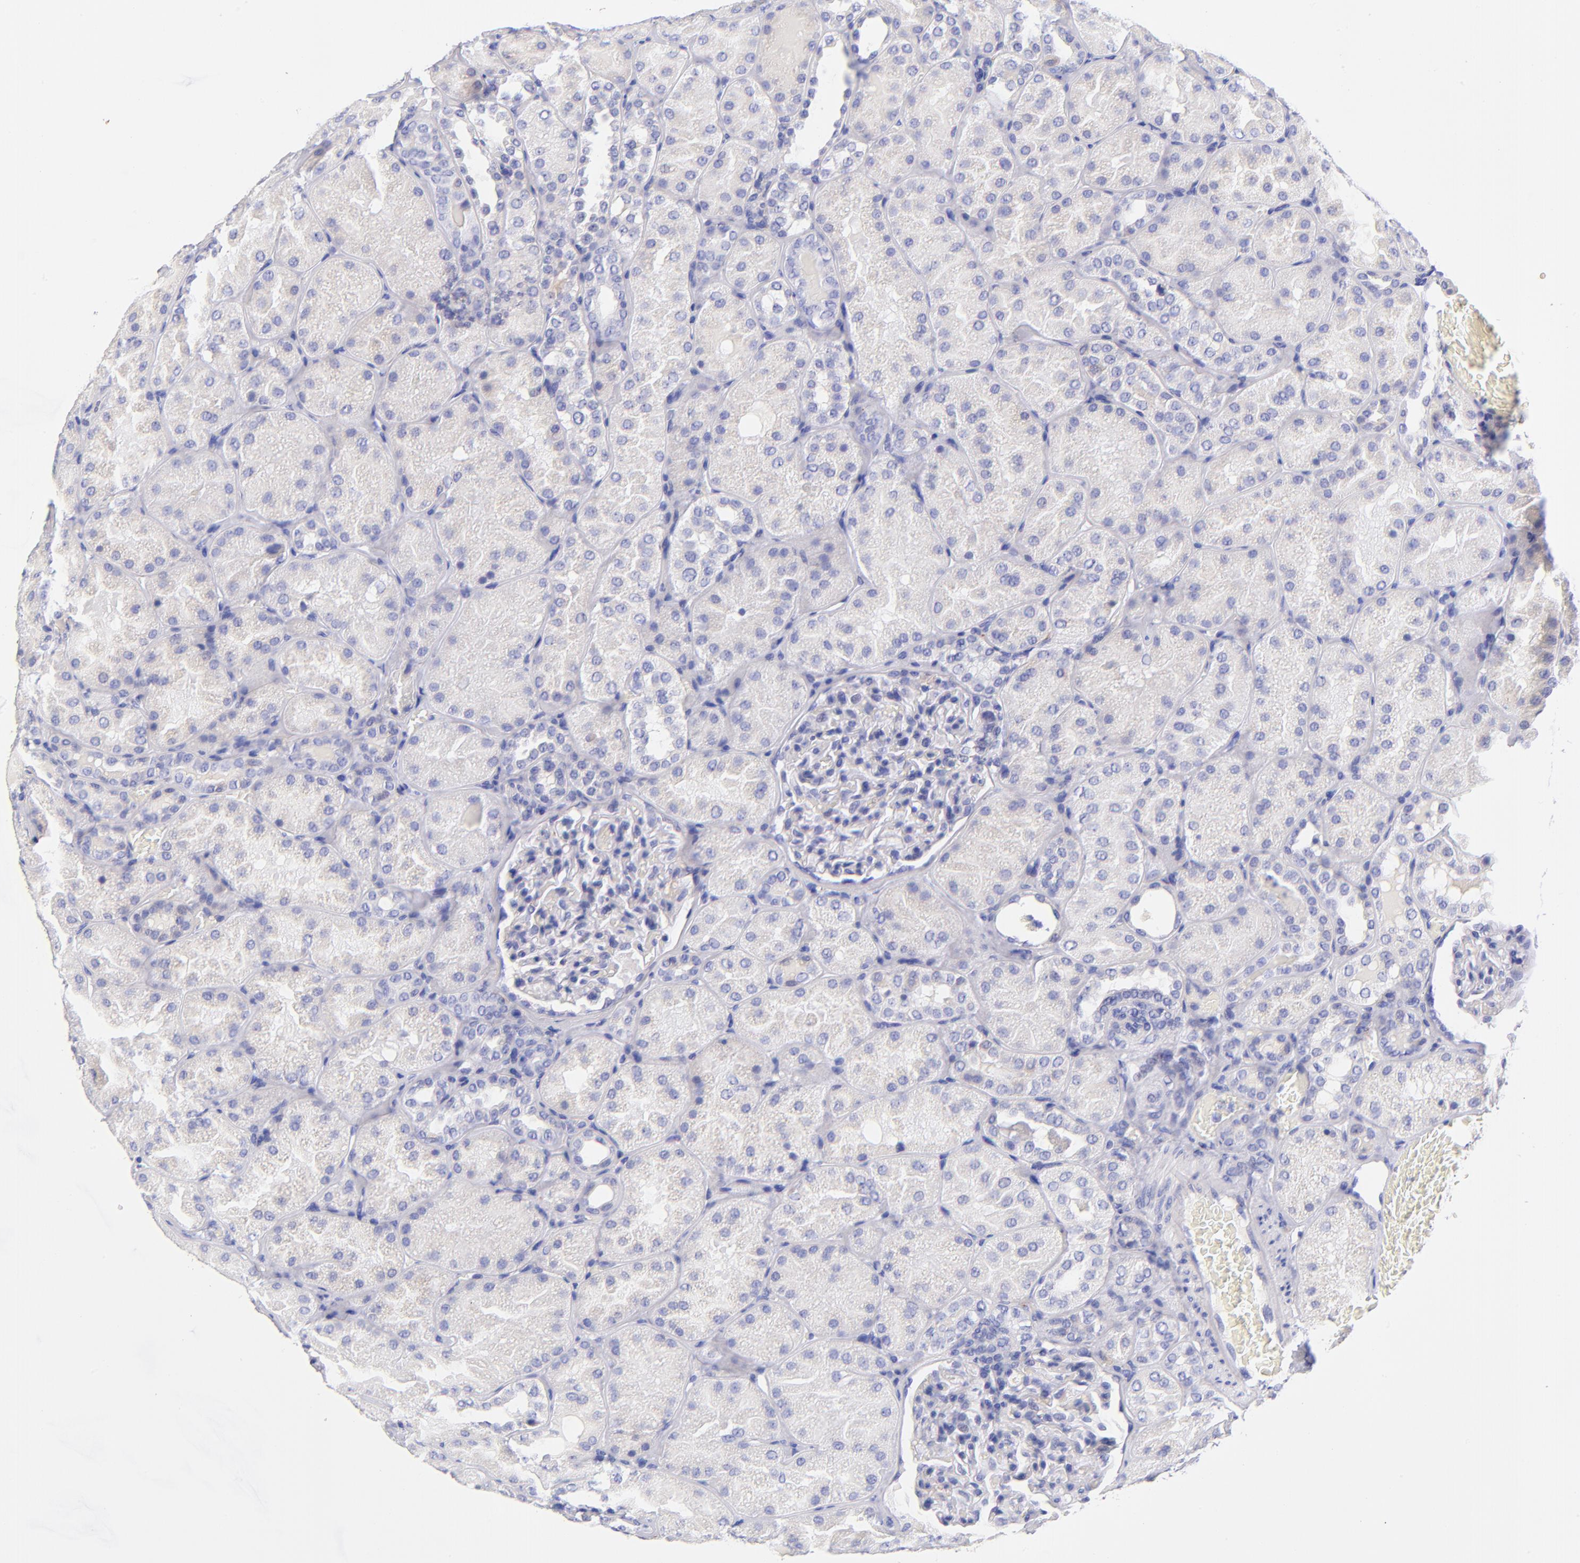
{"staining": {"intensity": "negative", "quantity": "none", "location": "none"}, "tissue": "kidney", "cell_type": "Cells in glomeruli", "image_type": "normal", "snomed": [{"axis": "morphology", "description": "Normal tissue, NOS"}, {"axis": "topography", "description": "Kidney"}], "caption": "Immunohistochemistry (IHC) of unremarkable kidney displays no expression in cells in glomeruli.", "gene": "RAB3B", "patient": {"sex": "male", "age": 28}}